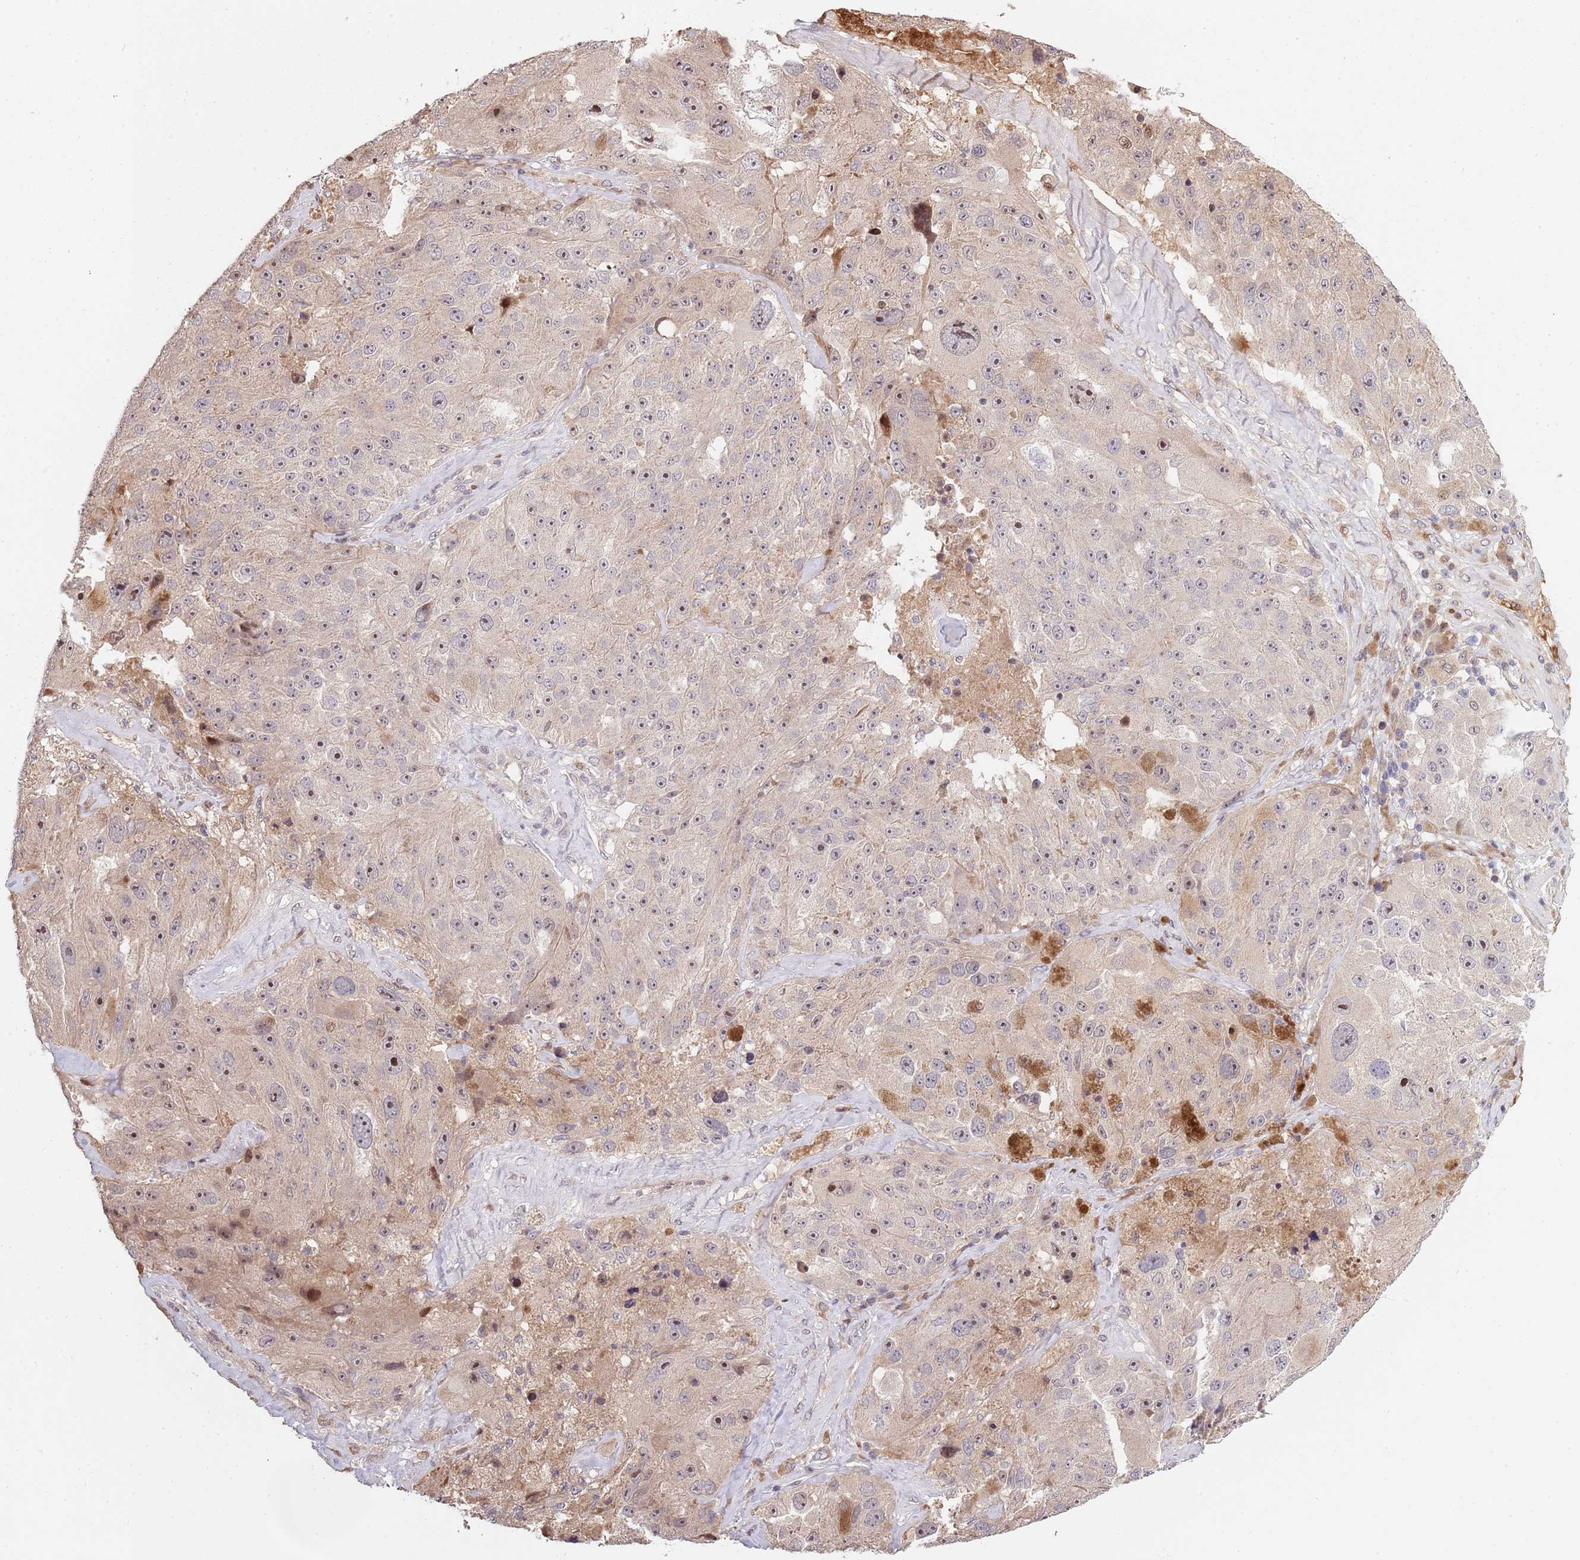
{"staining": {"intensity": "moderate", "quantity": "25%-75%", "location": "nuclear"}, "tissue": "melanoma", "cell_type": "Tumor cells", "image_type": "cancer", "snomed": [{"axis": "morphology", "description": "Malignant melanoma, Metastatic site"}, {"axis": "topography", "description": "Lymph node"}], "caption": "This image exhibits malignant melanoma (metastatic site) stained with IHC to label a protein in brown. The nuclear of tumor cells show moderate positivity for the protein. Nuclei are counter-stained blue.", "gene": "SYNDIG1L", "patient": {"sex": "male", "age": 62}}